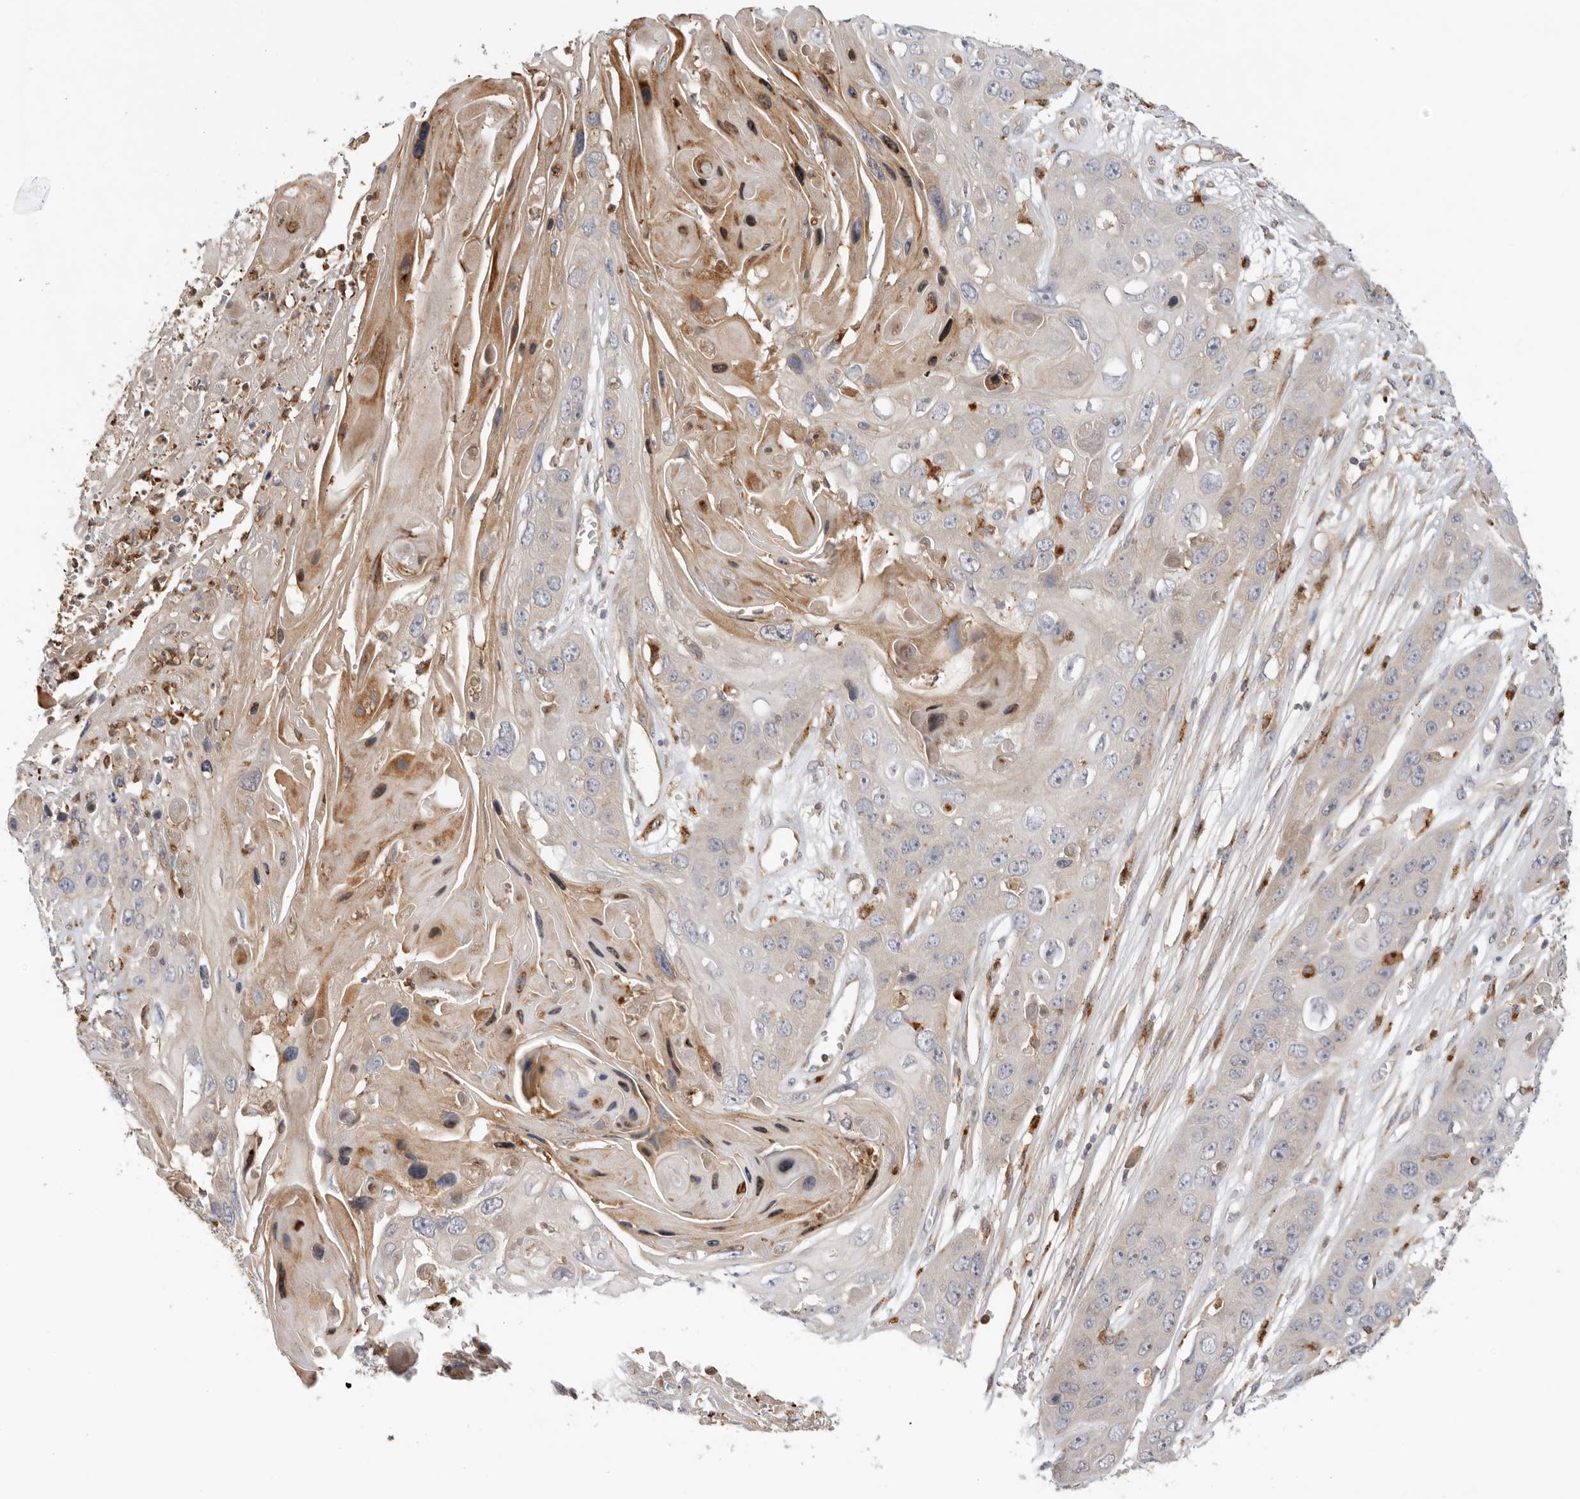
{"staining": {"intensity": "moderate", "quantity": "<25%", "location": "cytoplasmic/membranous"}, "tissue": "skin cancer", "cell_type": "Tumor cells", "image_type": "cancer", "snomed": [{"axis": "morphology", "description": "Squamous cell carcinoma, NOS"}, {"axis": "topography", "description": "Skin"}], "caption": "The micrograph displays staining of skin squamous cell carcinoma, revealing moderate cytoplasmic/membranous protein expression (brown color) within tumor cells.", "gene": "GNE", "patient": {"sex": "male", "age": 55}}